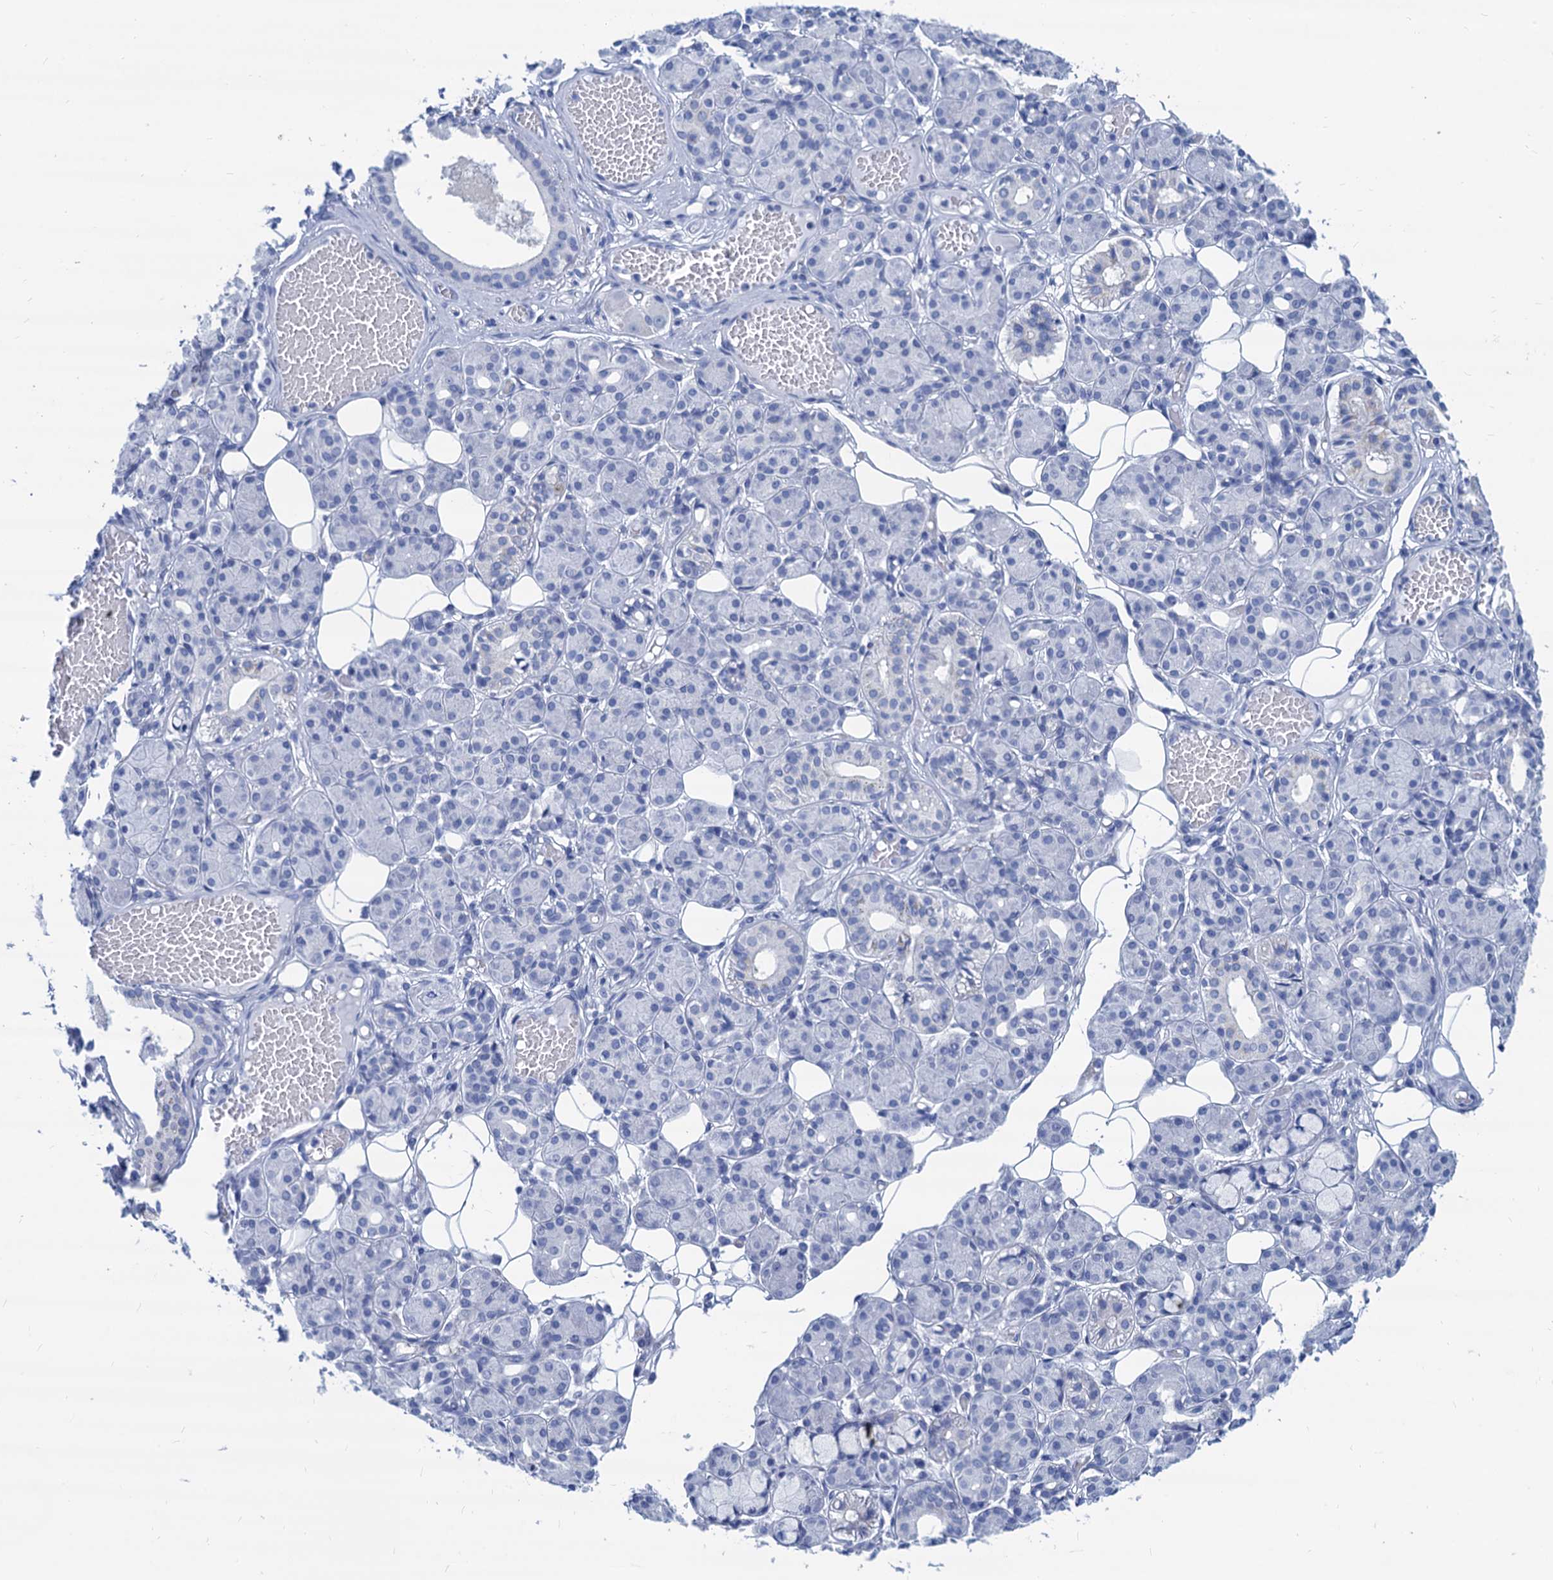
{"staining": {"intensity": "negative", "quantity": "none", "location": "none"}, "tissue": "salivary gland", "cell_type": "Glandular cells", "image_type": "normal", "snomed": [{"axis": "morphology", "description": "Normal tissue, NOS"}, {"axis": "topography", "description": "Salivary gland"}], "caption": "Immunohistochemical staining of unremarkable human salivary gland shows no significant staining in glandular cells.", "gene": "CABYR", "patient": {"sex": "male", "age": 63}}